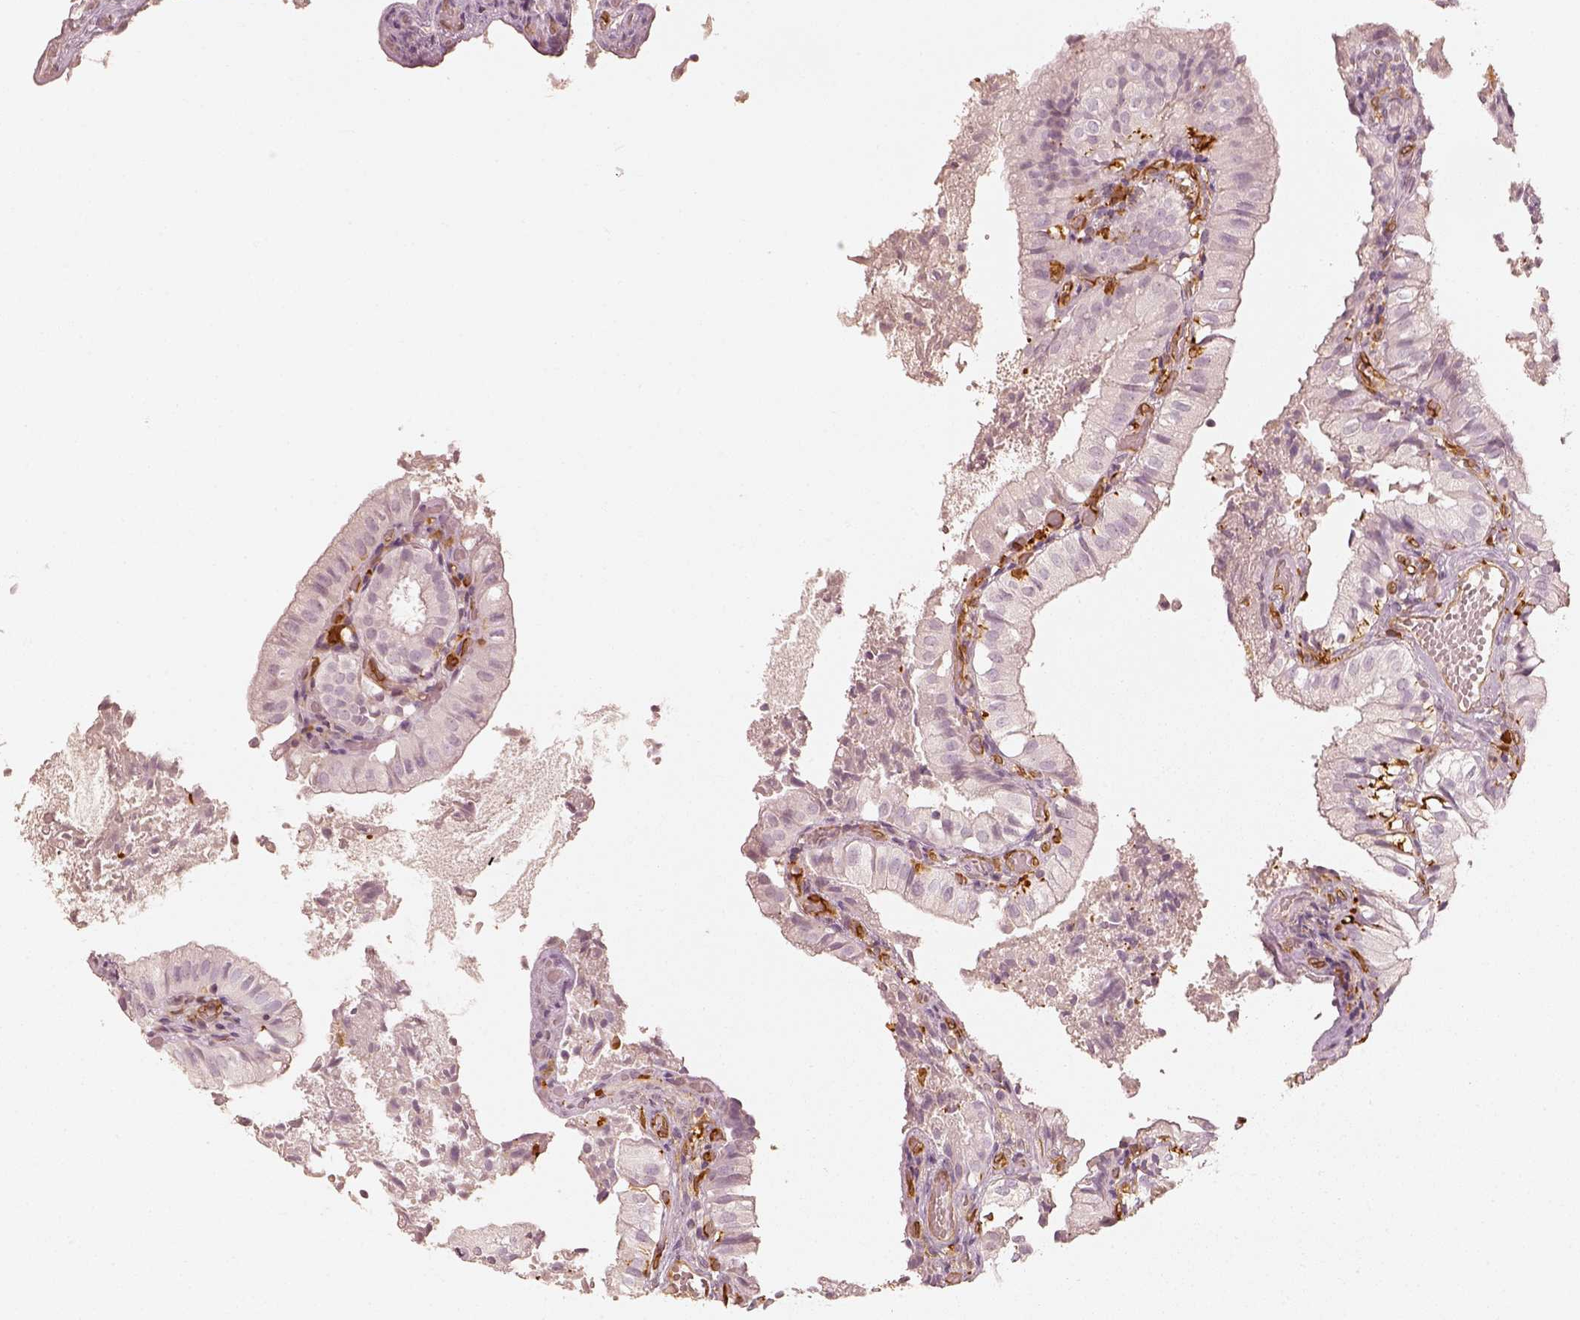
{"staining": {"intensity": "negative", "quantity": "none", "location": "none"}, "tissue": "gallbladder", "cell_type": "Glandular cells", "image_type": "normal", "snomed": [{"axis": "morphology", "description": "Normal tissue, NOS"}, {"axis": "topography", "description": "Gallbladder"}], "caption": "Immunohistochemical staining of benign human gallbladder displays no significant staining in glandular cells.", "gene": "FSCN1", "patient": {"sex": "female", "age": 47}}